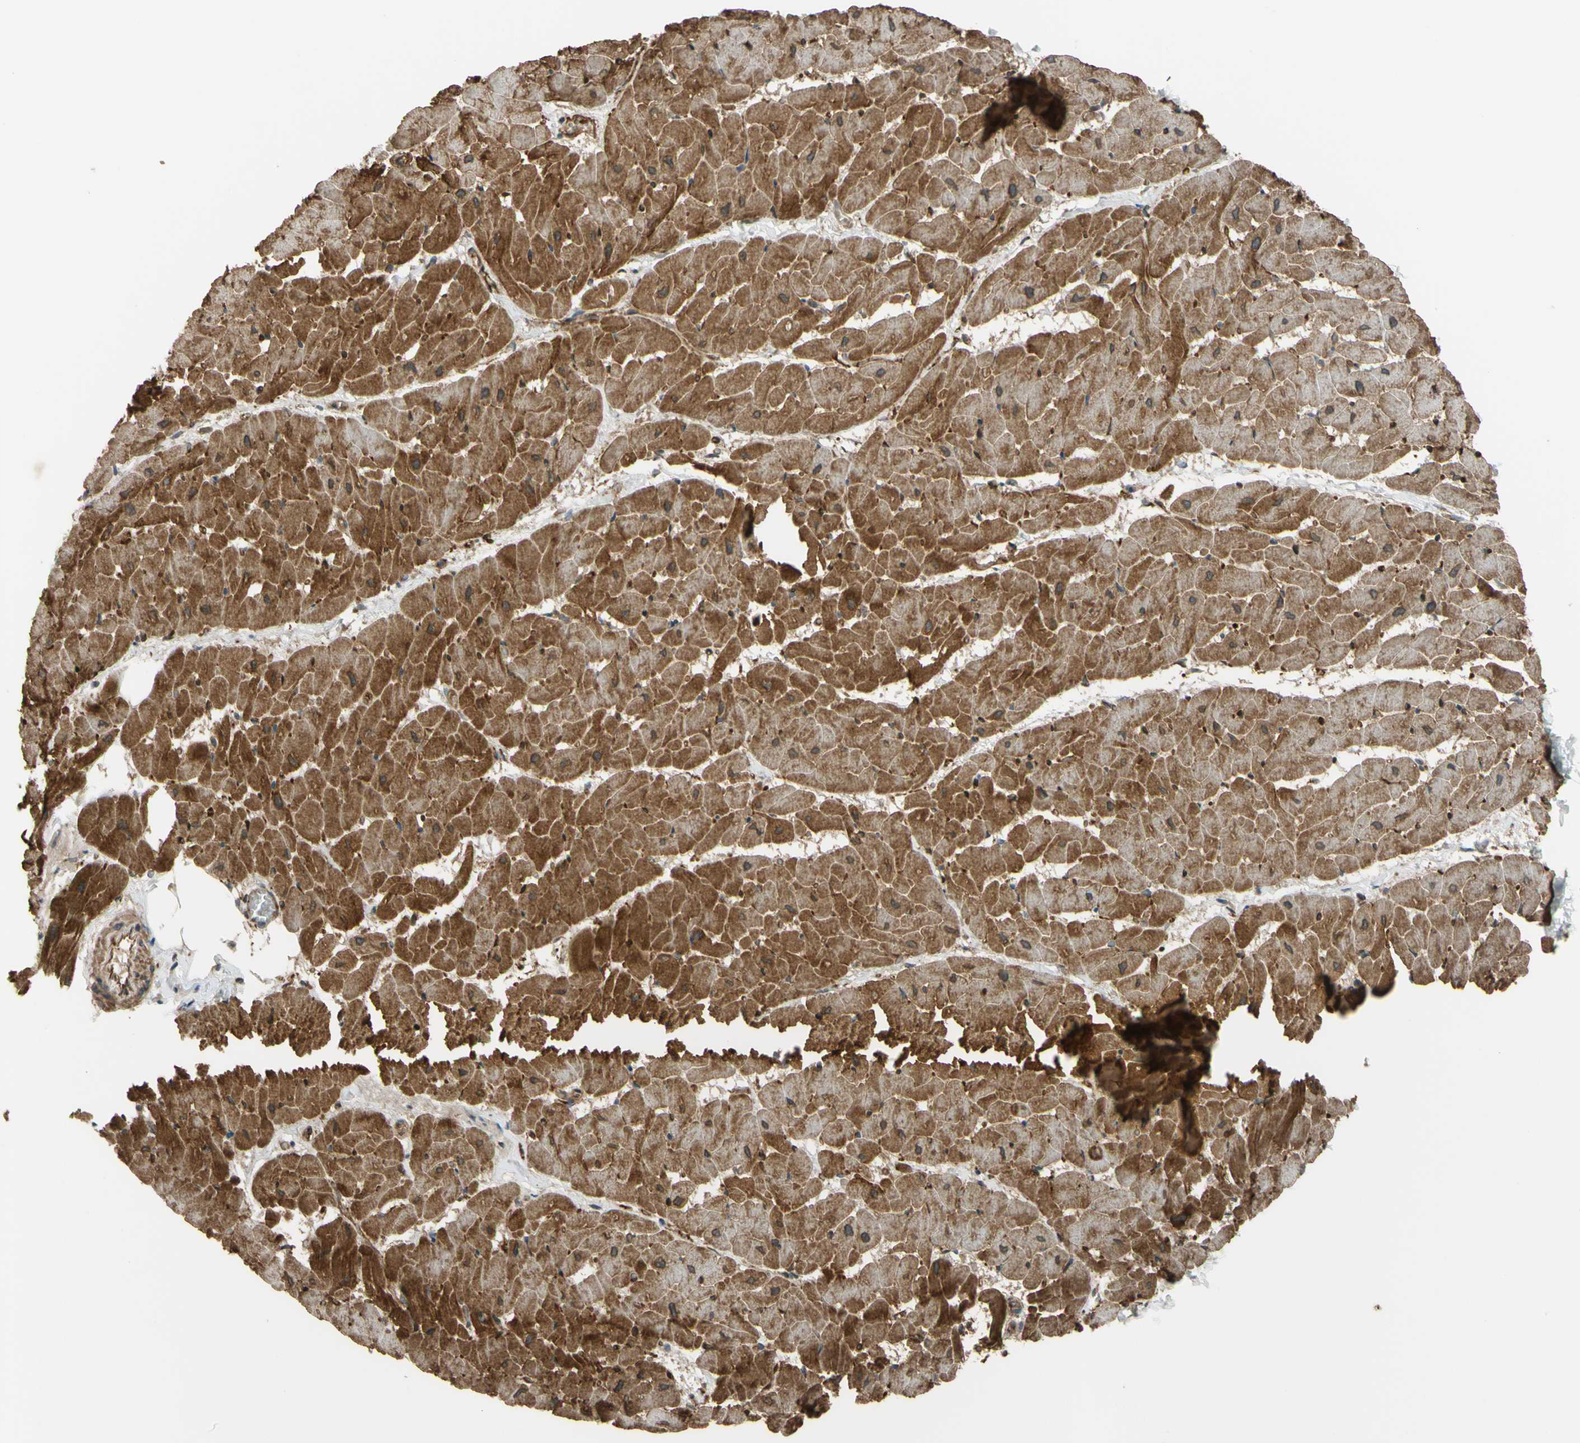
{"staining": {"intensity": "moderate", "quantity": ">75%", "location": "cytoplasmic/membranous,nuclear"}, "tissue": "heart muscle", "cell_type": "Cardiomyocytes", "image_type": "normal", "snomed": [{"axis": "morphology", "description": "Normal tissue, NOS"}, {"axis": "topography", "description": "Heart"}], "caption": "Protein analysis of normal heart muscle reveals moderate cytoplasmic/membranous,nuclear expression in approximately >75% of cardiomyocytes. Nuclei are stained in blue.", "gene": "FLII", "patient": {"sex": "female", "age": 19}}